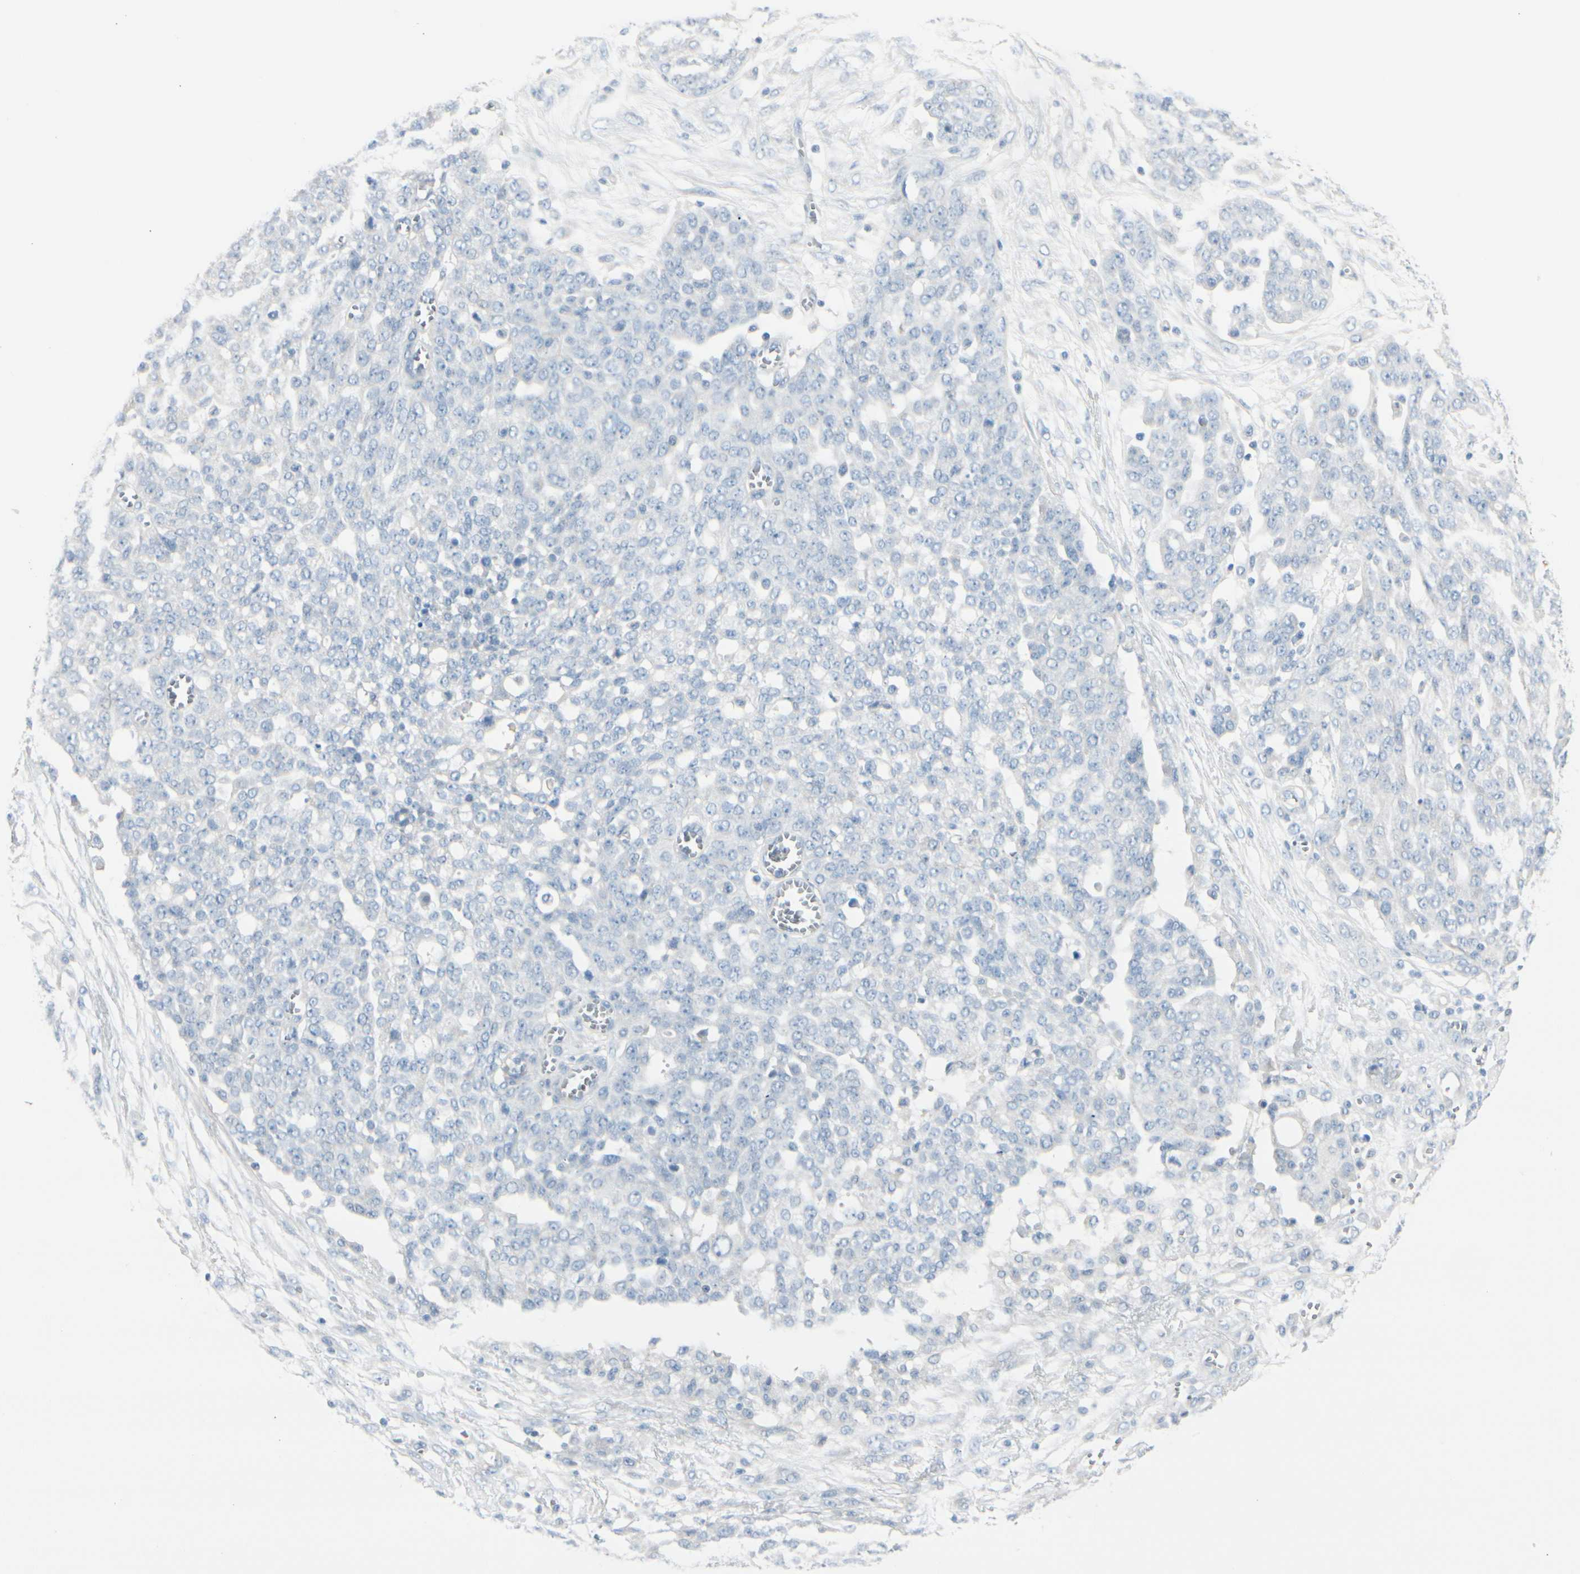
{"staining": {"intensity": "negative", "quantity": "none", "location": "none"}, "tissue": "ovarian cancer", "cell_type": "Tumor cells", "image_type": "cancer", "snomed": [{"axis": "morphology", "description": "Cystadenocarcinoma, serous, NOS"}, {"axis": "topography", "description": "Soft tissue"}, {"axis": "topography", "description": "Ovary"}], "caption": "Immunohistochemistry (IHC) image of ovarian cancer stained for a protein (brown), which displays no expression in tumor cells.", "gene": "CDHR5", "patient": {"sex": "female", "age": 57}}